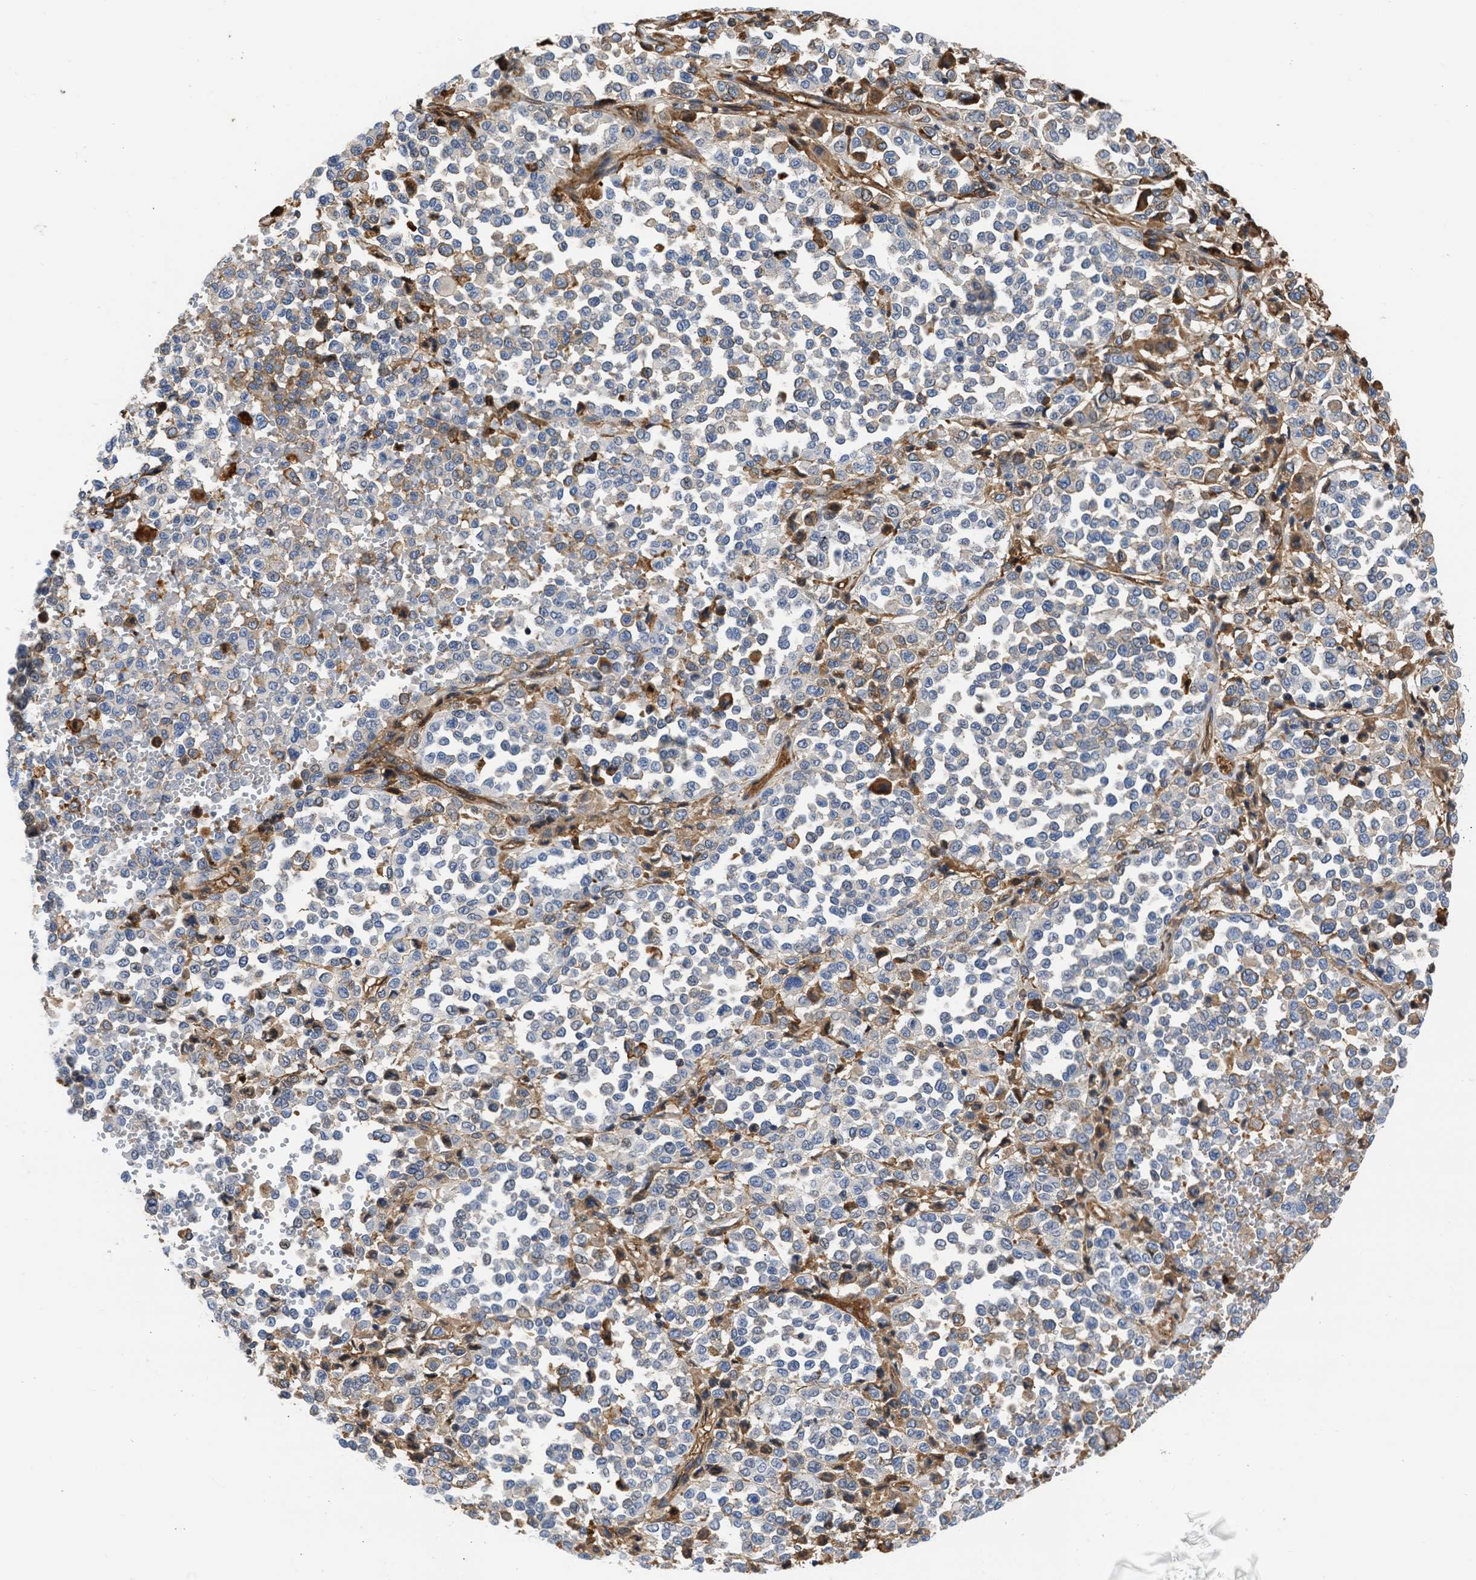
{"staining": {"intensity": "weak", "quantity": "<25%", "location": "cytoplasmic/membranous"}, "tissue": "melanoma", "cell_type": "Tumor cells", "image_type": "cancer", "snomed": [{"axis": "morphology", "description": "Malignant melanoma, Metastatic site"}, {"axis": "topography", "description": "Pancreas"}], "caption": "Tumor cells show no significant protein positivity in malignant melanoma (metastatic site).", "gene": "MAS1L", "patient": {"sex": "female", "age": 30}}